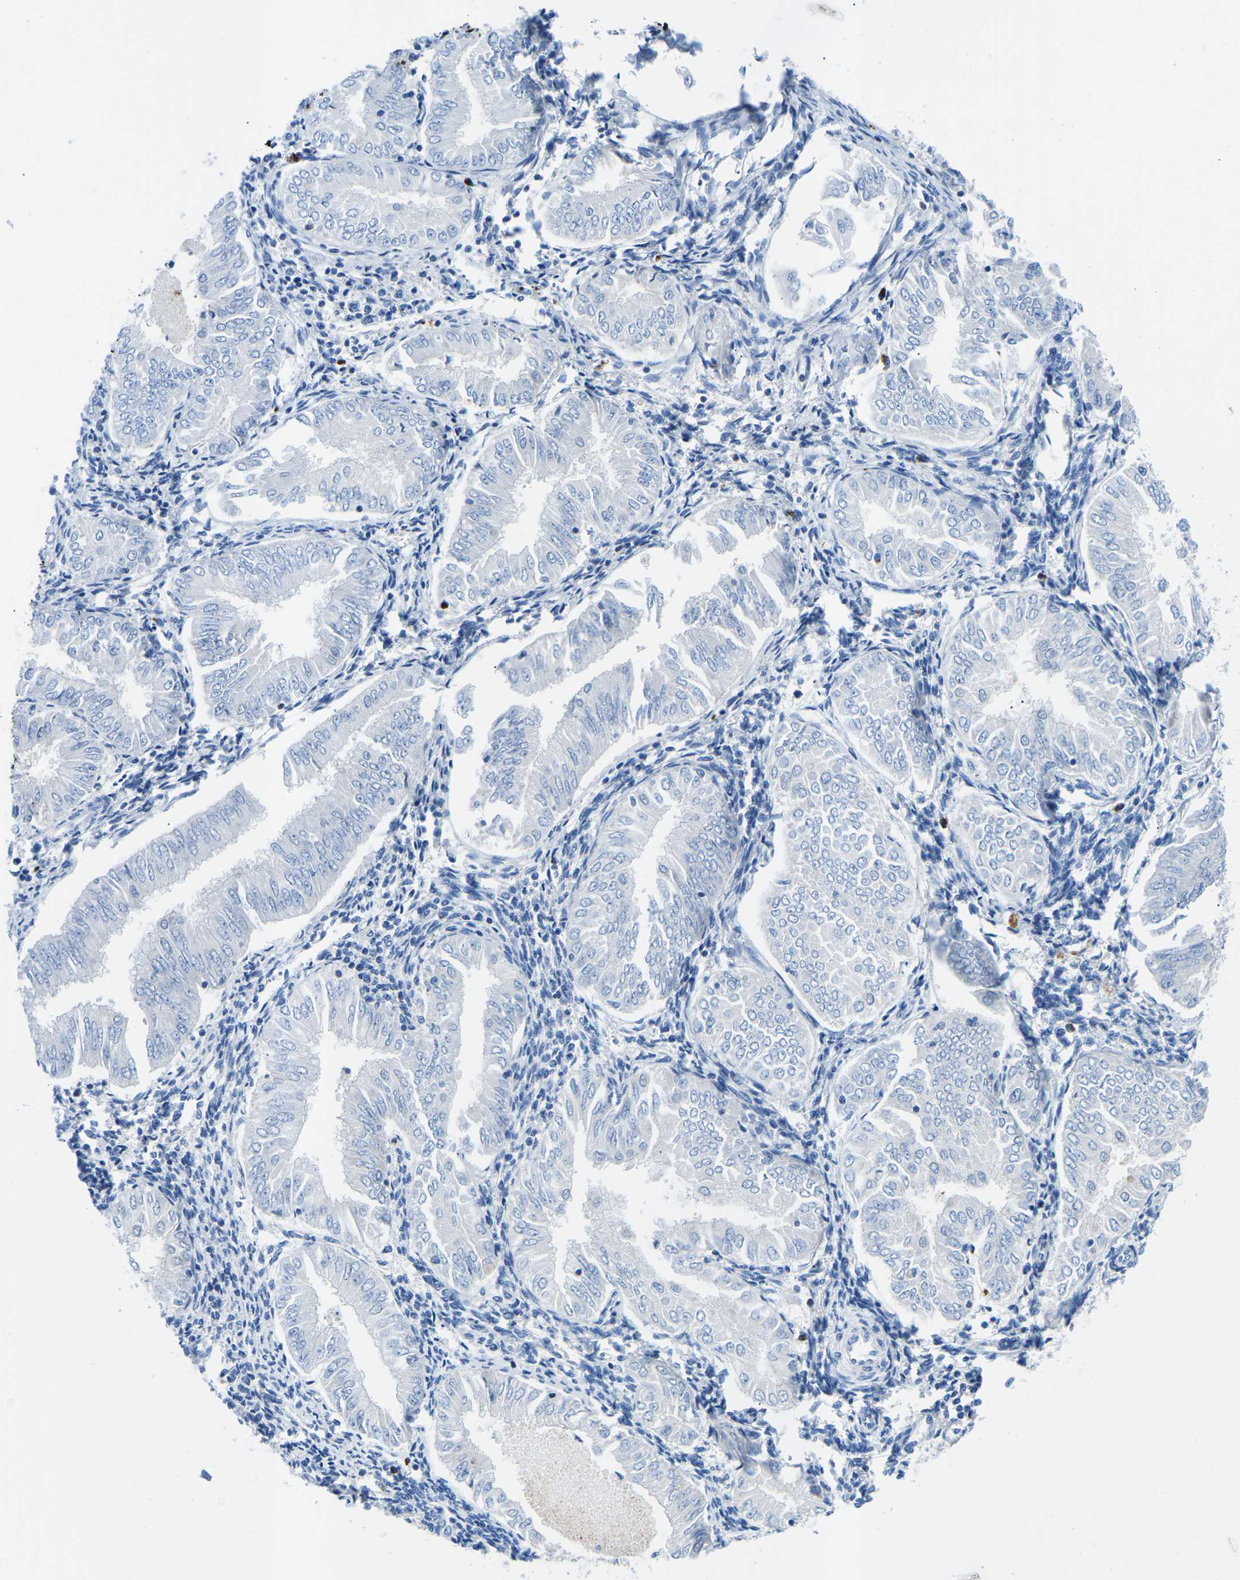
{"staining": {"intensity": "negative", "quantity": "none", "location": "none"}, "tissue": "endometrial cancer", "cell_type": "Tumor cells", "image_type": "cancer", "snomed": [{"axis": "morphology", "description": "Adenocarcinoma, NOS"}, {"axis": "topography", "description": "Endometrium"}], "caption": "Tumor cells are negative for protein expression in human adenocarcinoma (endometrial).", "gene": "MC4R", "patient": {"sex": "female", "age": 53}}